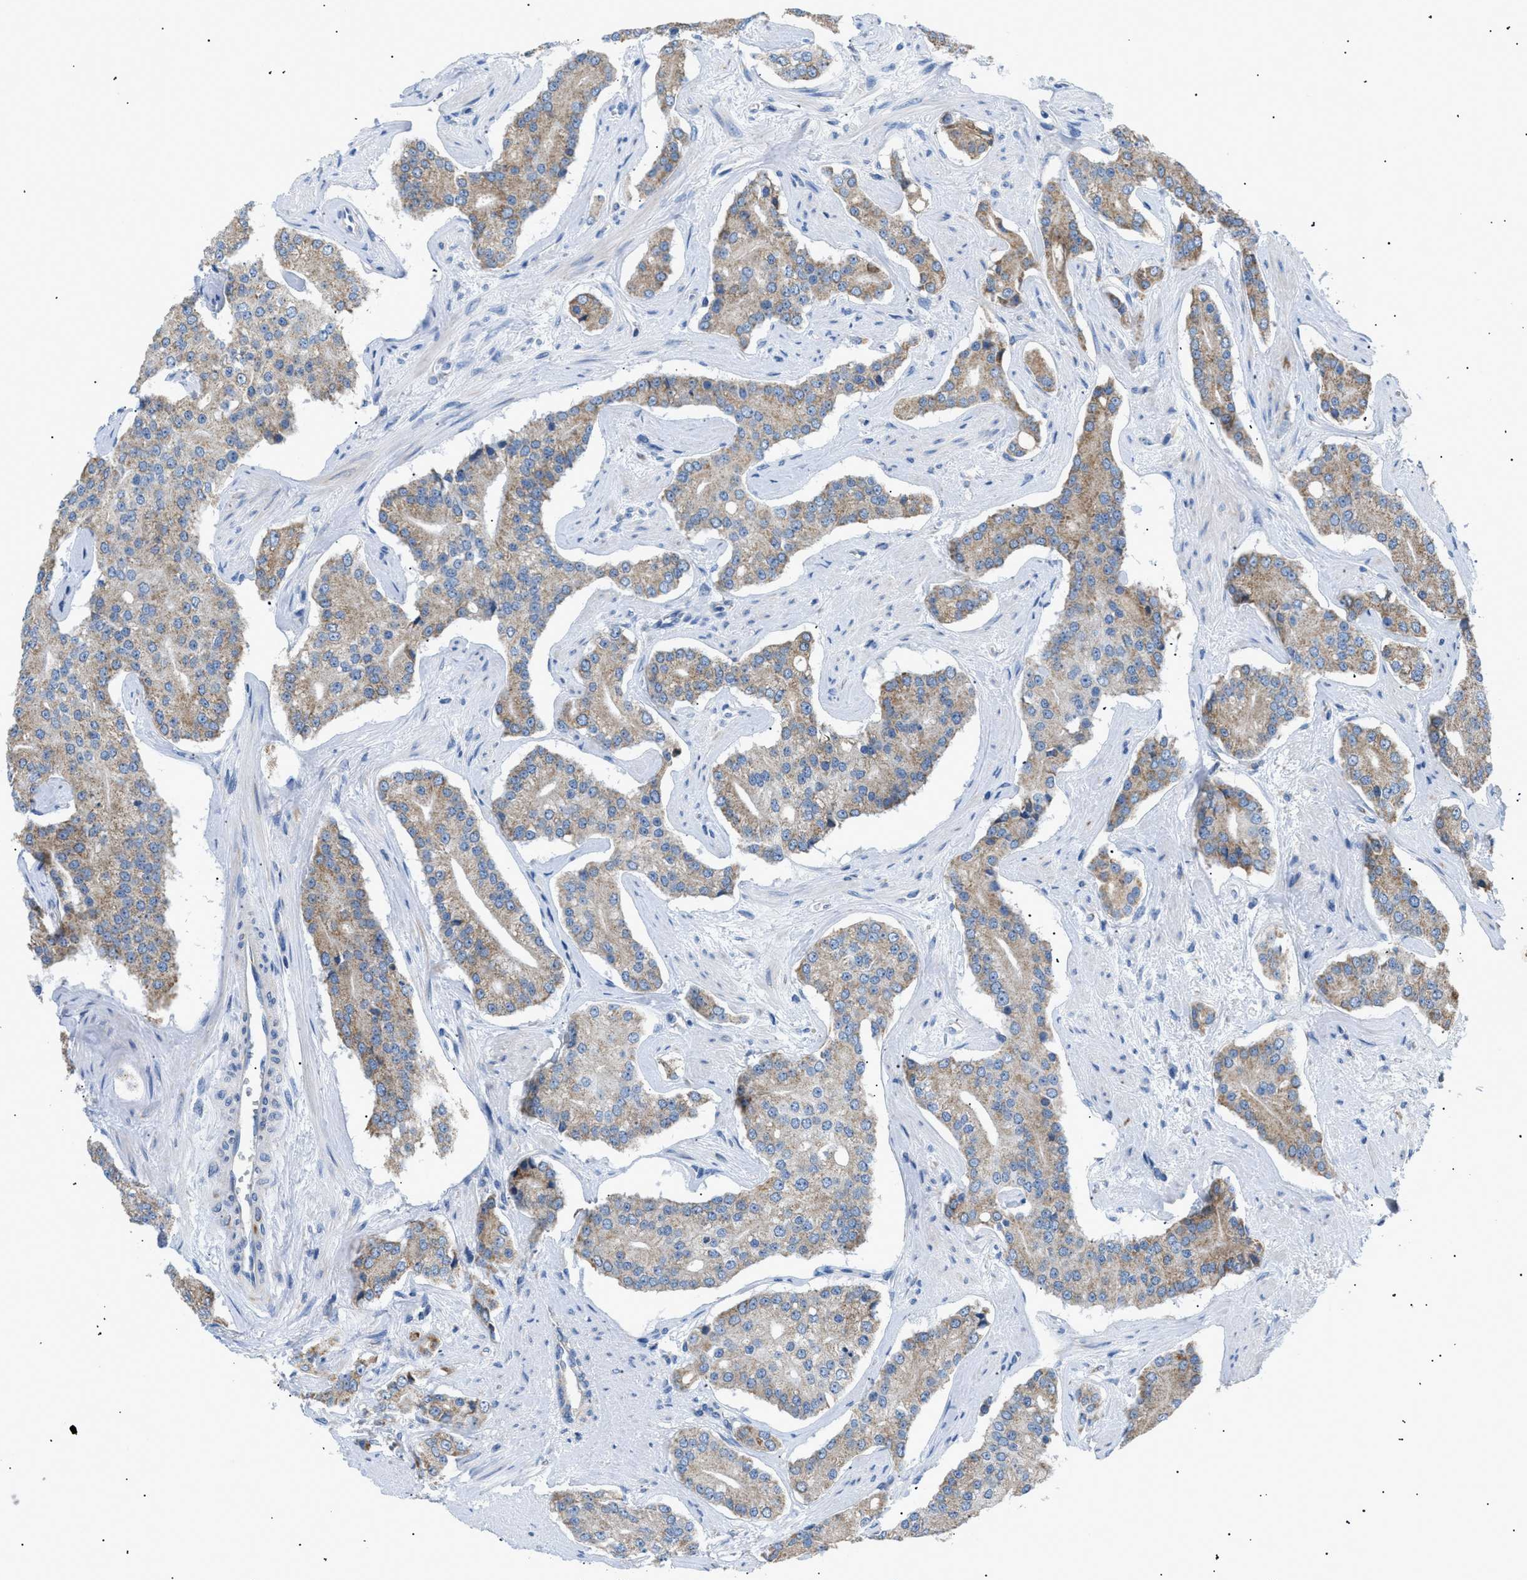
{"staining": {"intensity": "moderate", "quantity": "25%-75%", "location": "cytoplasmic/membranous"}, "tissue": "prostate cancer", "cell_type": "Tumor cells", "image_type": "cancer", "snomed": [{"axis": "morphology", "description": "Adenocarcinoma, High grade"}, {"axis": "topography", "description": "Prostate"}], "caption": "Protein staining of prostate cancer (adenocarcinoma (high-grade)) tissue displays moderate cytoplasmic/membranous staining in about 25%-75% of tumor cells.", "gene": "ILDR1", "patient": {"sex": "male", "age": 71}}